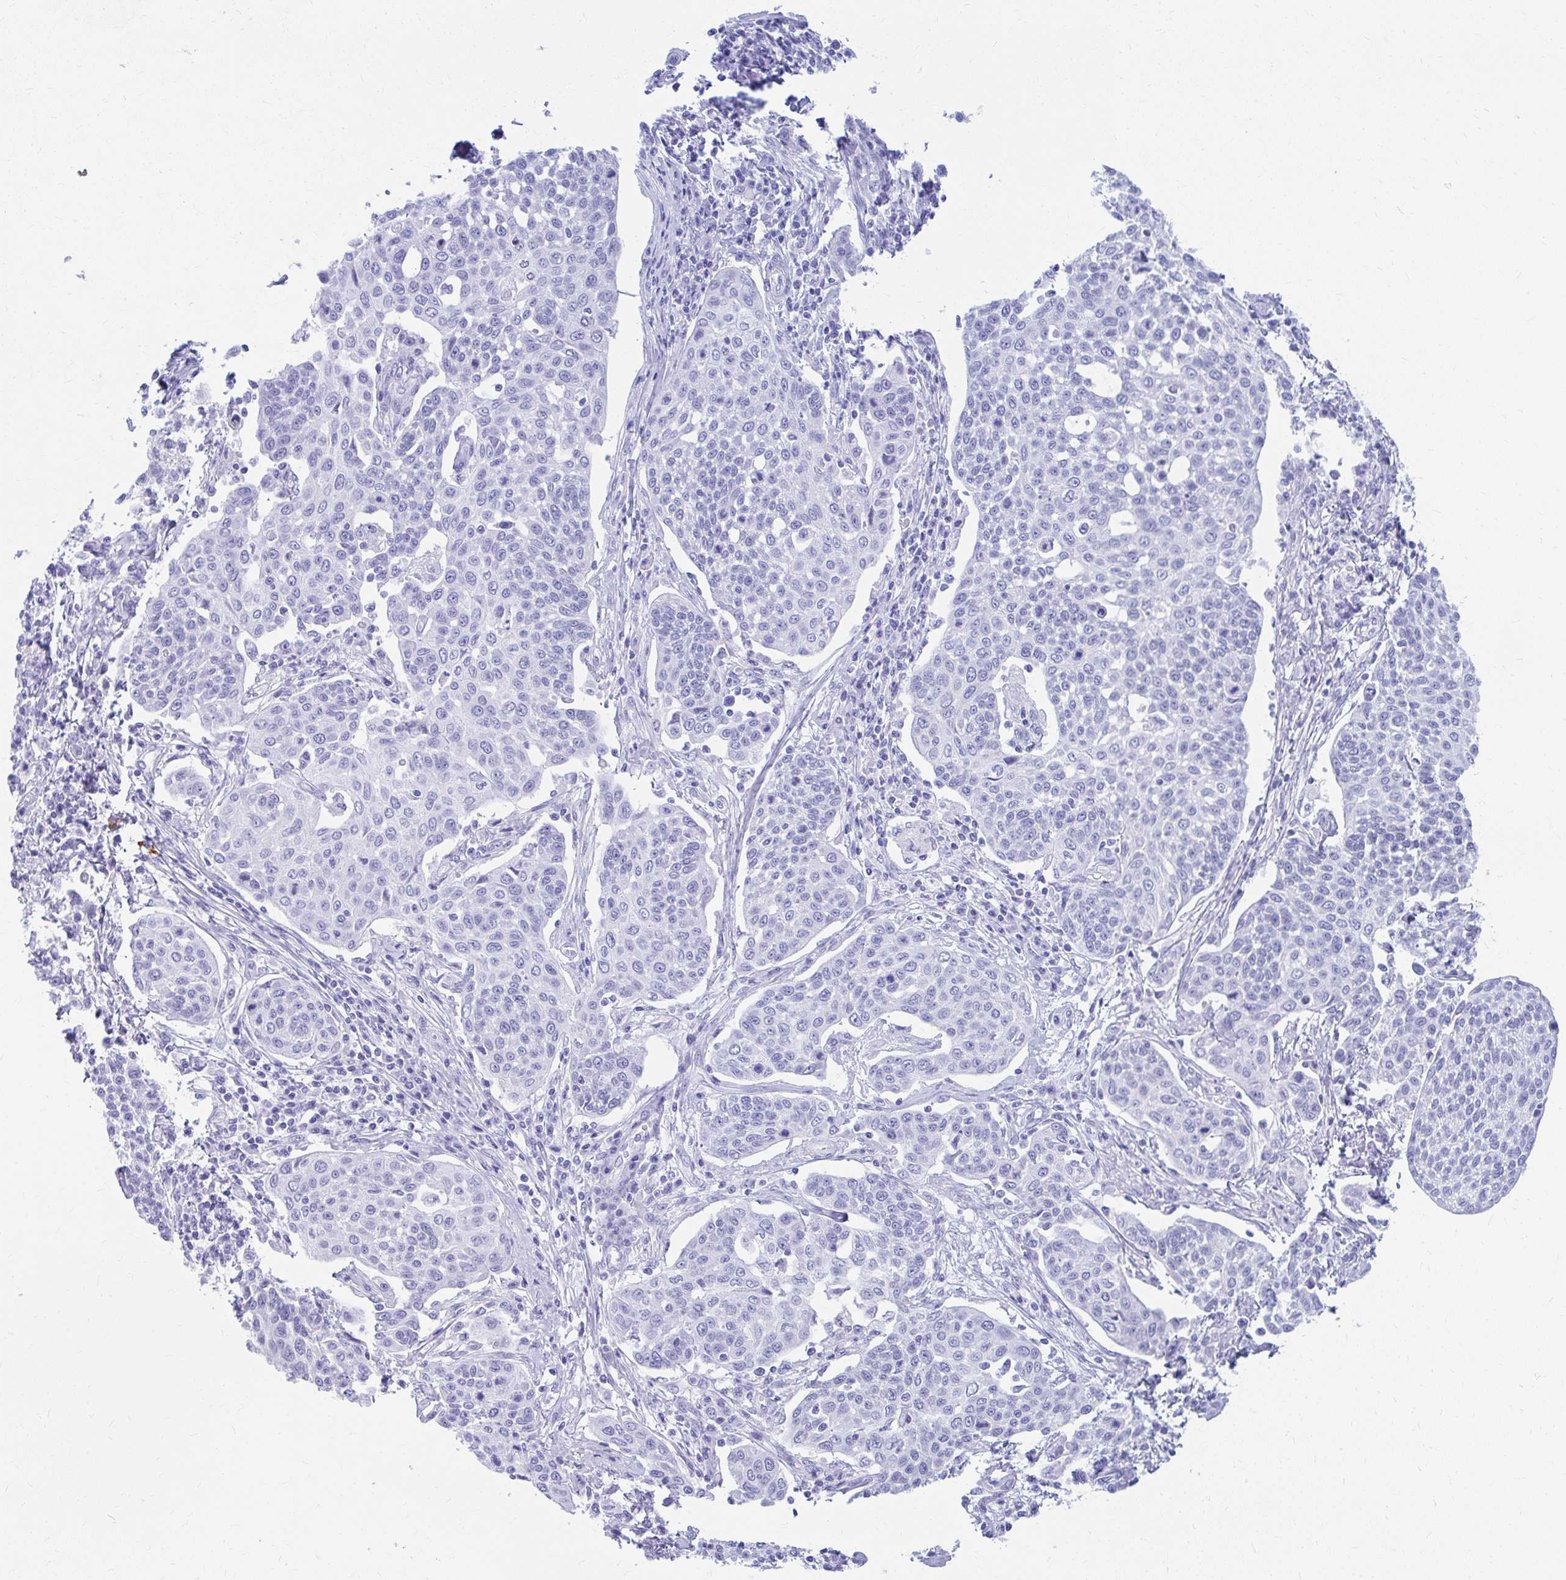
{"staining": {"intensity": "negative", "quantity": "none", "location": "none"}, "tissue": "cervical cancer", "cell_type": "Tumor cells", "image_type": "cancer", "snomed": [{"axis": "morphology", "description": "Squamous cell carcinoma, NOS"}, {"axis": "topography", "description": "Cervix"}], "caption": "Immunohistochemical staining of cervical cancer shows no significant expression in tumor cells. Brightfield microscopy of IHC stained with DAB (3,3'-diaminobenzidine) (brown) and hematoxylin (blue), captured at high magnification.", "gene": "NSG2", "patient": {"sex": "female", "age": 34}}